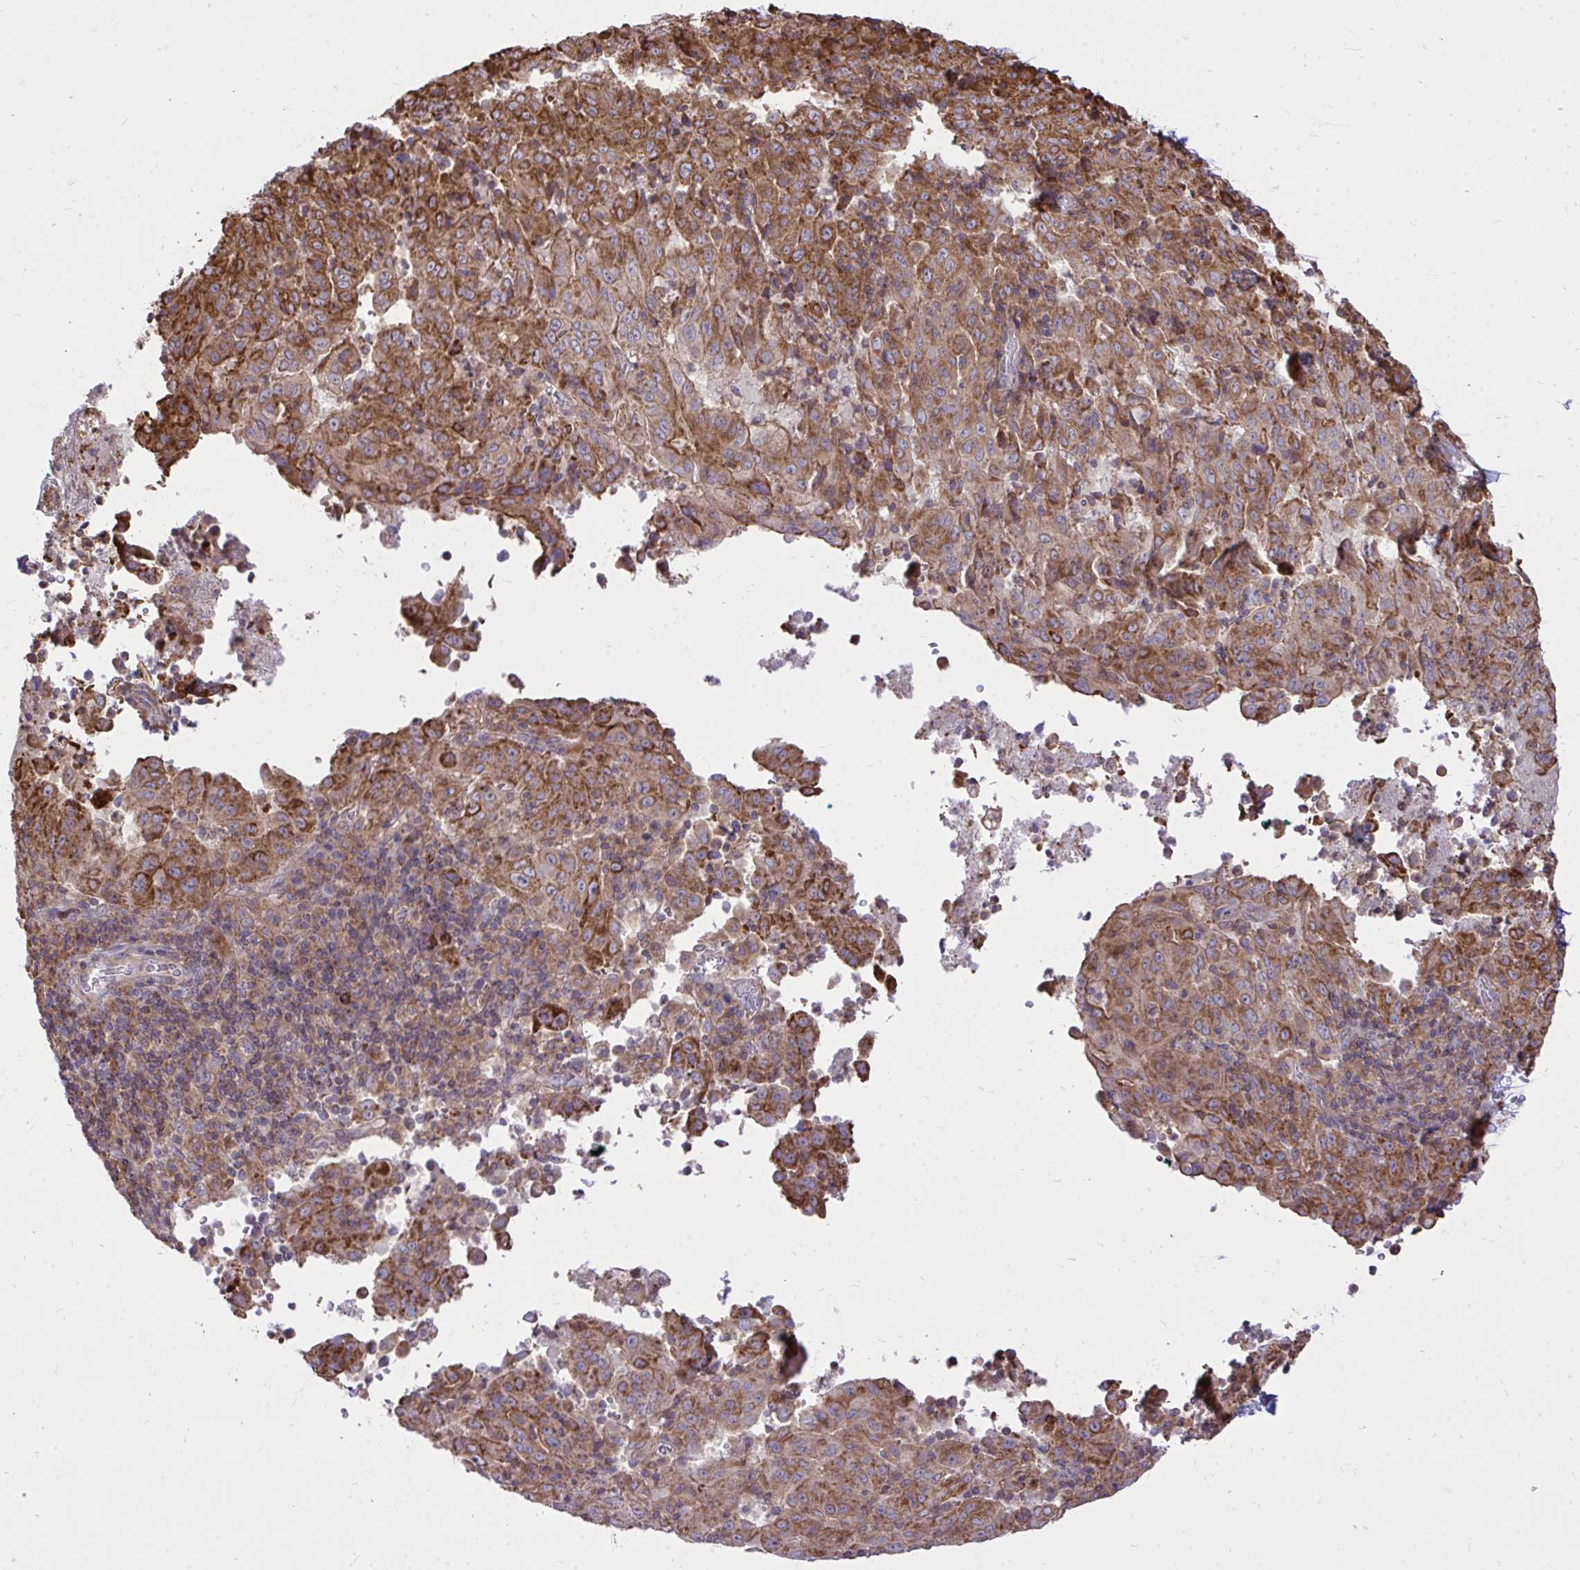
{"staining": {"intensity": "strong", "quantity": ">75%", "location": "cytoplasmic/membranous"}, "tissue": "pancreatic cancer", "cell_type": "Tumor cells", "image_type": "cancer", "snomed": [{"axis": "morphology", "description": "Adenocarcinoma, NOS"}, {"axis": "topography", "description": "Pancreas"}], "caption": "A high-resolution histopathology image shows IHC staining of adenocarcinoma (pancreatic), which shows strong cytoplasmic/membranous expression in approximately >75% of tumor cells. (Brightfield microscopy of DAB IHC at high magnification).", "gene": "SLC7A5", "patient": {"sex": "male", "age": 63}}